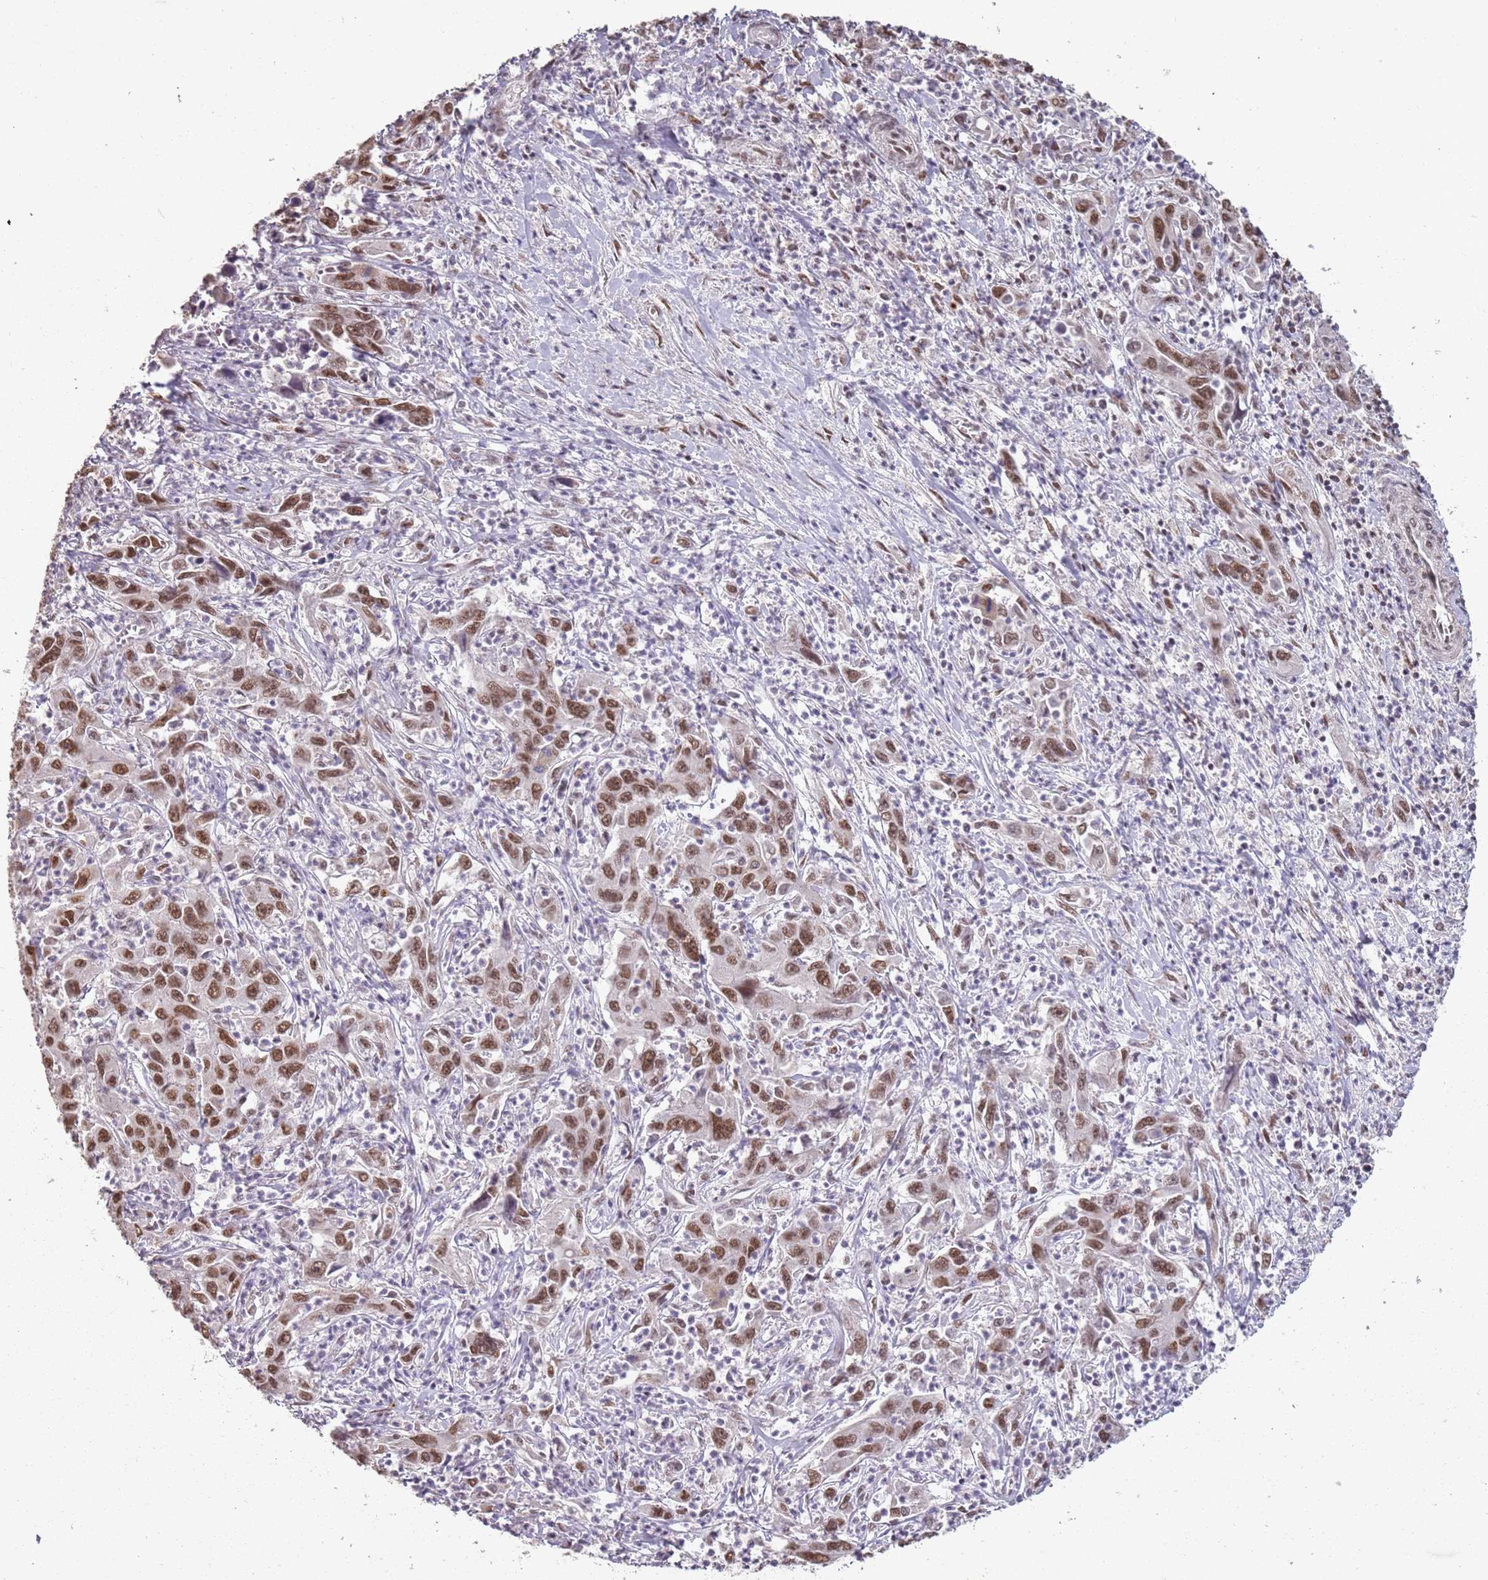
{"staining": {"intensity": "moderate", "quantity": ">75%", "location": "nuclear"}, "tissue": "liver cancer", "cell_type": "Tumor cells", "image_type": "cancer", "snomed": [{"axis": "morphology", "description": "Carcinoma, Hepatocellular, NOS"}, {"axis": "topography", "description": "Liver"}], "caption": "Immunohistochemical staining of human hepatocellular carcinoma (liver) reveals moderate nuclear protein staining in about >75% of tumor cells. The staining was performed using DAB to visualize the protein expression in brown, while the nuclei were stained in blue with hematoxylin (Magnification: 20x).", "gene": "ARL14EP", "patient": {"sex": "male", "age": 63}}